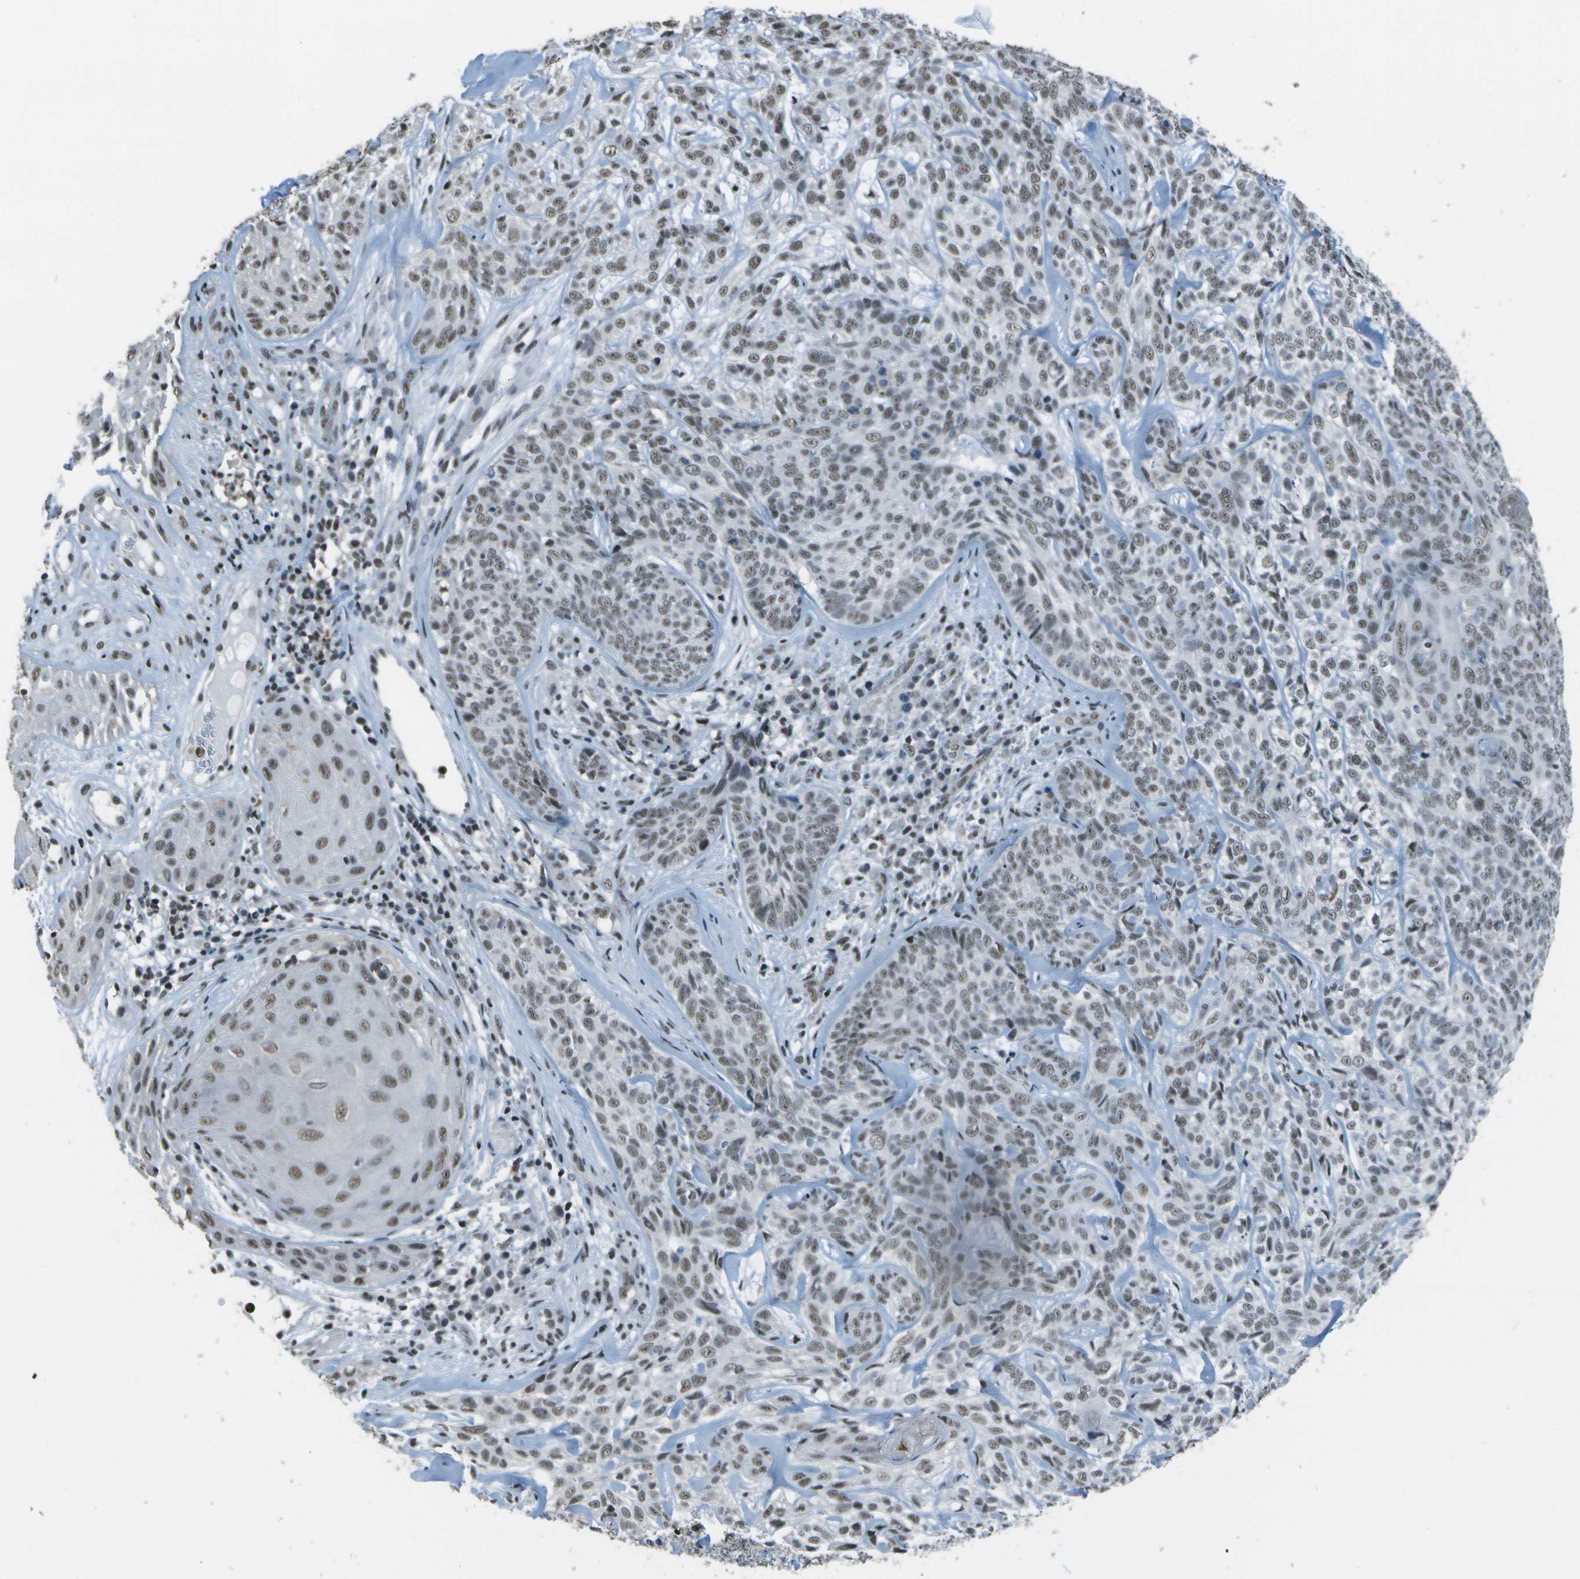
{"staining": {"intensity": "moderate", "quantity": ">75%", "location": "nuclear"}, "tissue": "skin cancer", "cell_type": "Tumor cells", "image_type": "cancer", "snomed": [{"axis": "morphology", "description": "Basal cell carcinoma"}, {"axis": "topography", "description": "Skin"}], "caption": "This is a histology image of immunohistochemistry (IHC) staining of basal cell carcinoma (skin), which shows moderate expression in the nuclear of tumor cells.", "gene": "DEPDC1", "patient": {"sex": "male", "age": 72}}